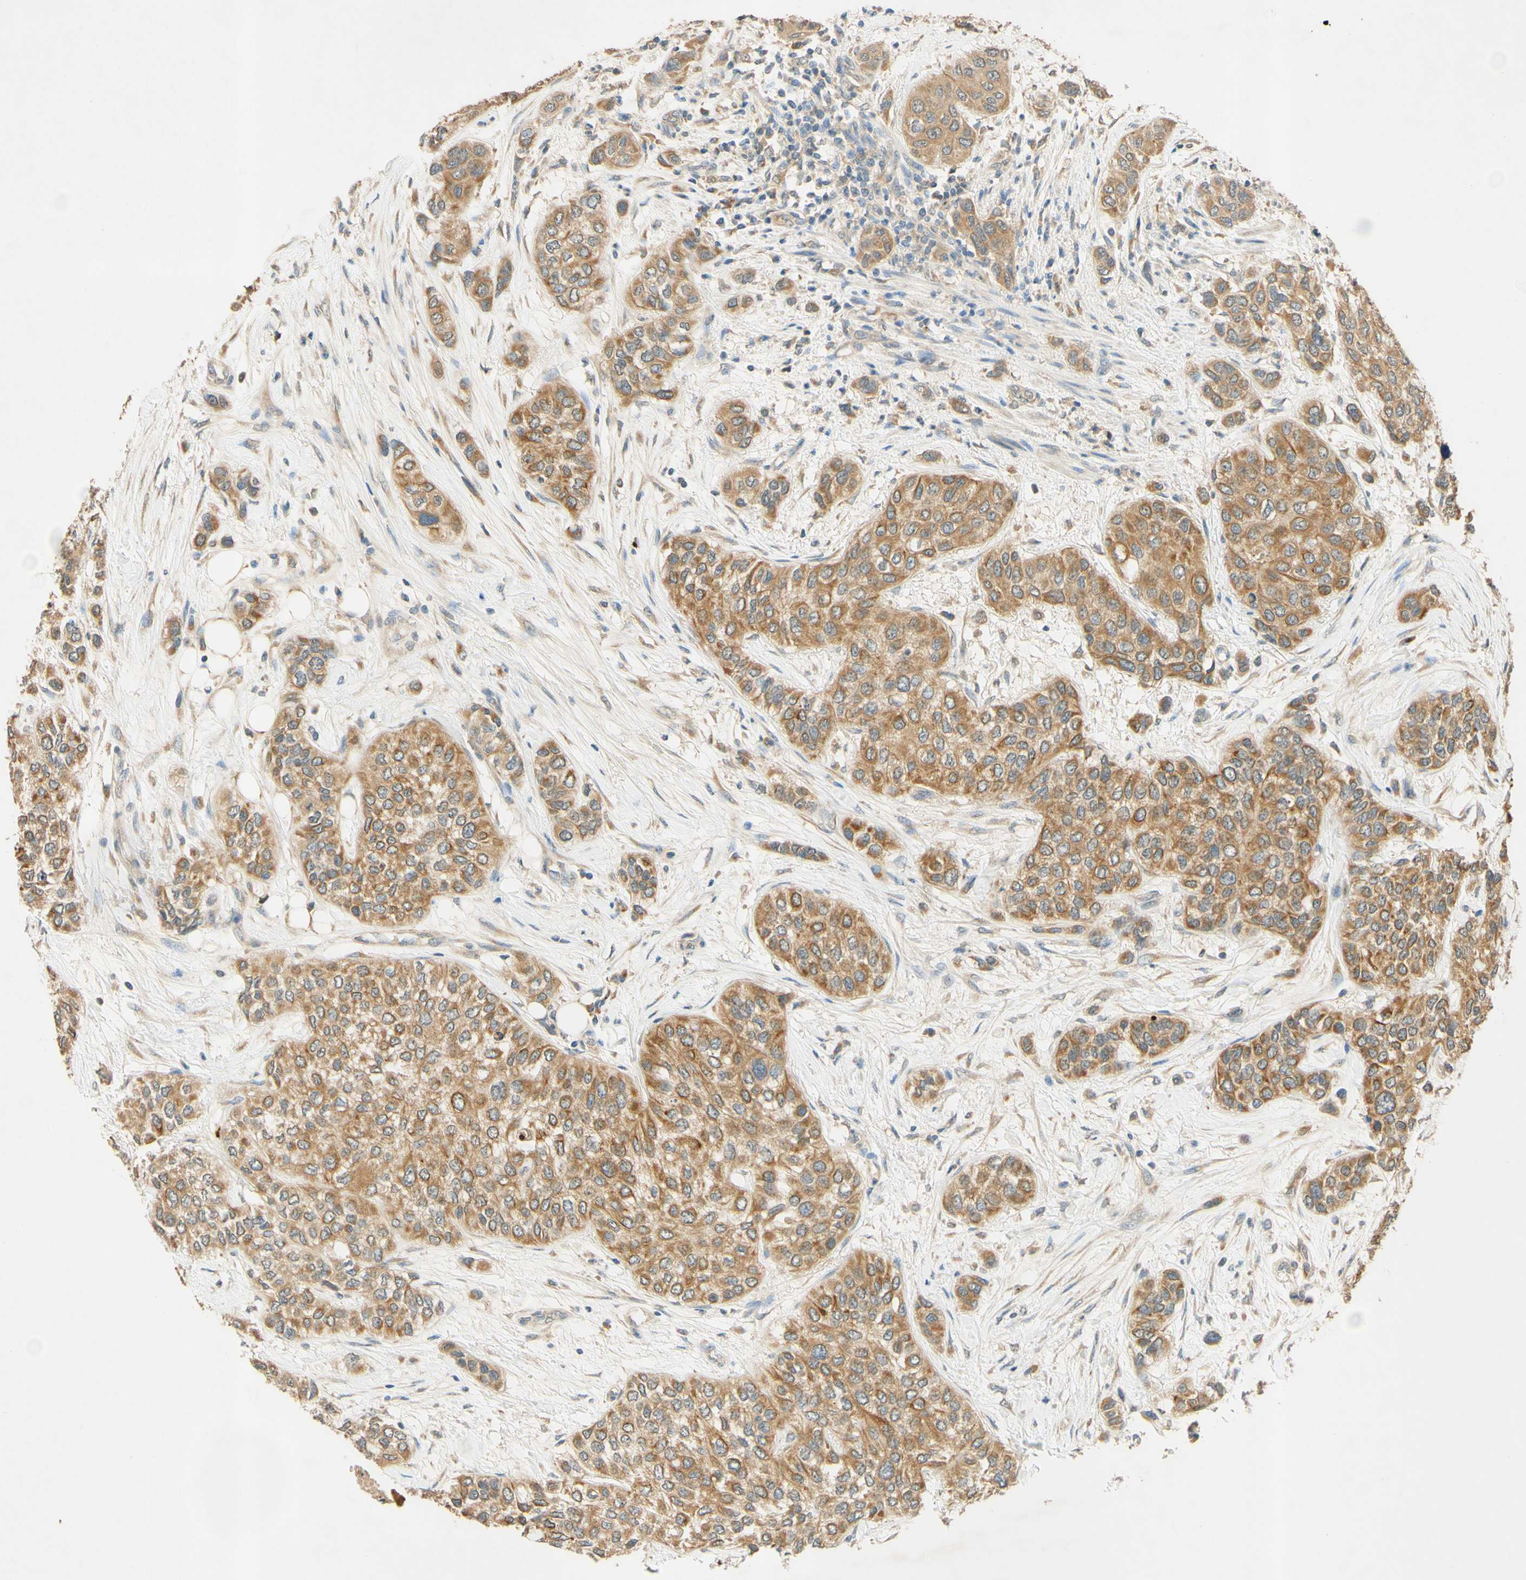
{"staining": {"intensity": "moderate", "quantity": ">75%", "location": "cytoplasmic/membranous"}, "tissue": "urothelial cancer", "cell_type": "Tumor cells", "image_type": "cancer", "snomed": [{"axis": "morphology", "description": "Urothelial carcinoma, High grade"}, {"axis": "topography", "description": "Urinary bladder"}], "caption": "There is medium levels of moderate cytoplasmic/membranous expression in tumor cells of urothelial cancer, as demonstrated by immunohistochemical staining (brown color).", "gene": "ENTREP2", "patient": {"sex": "female", "age": 56}}